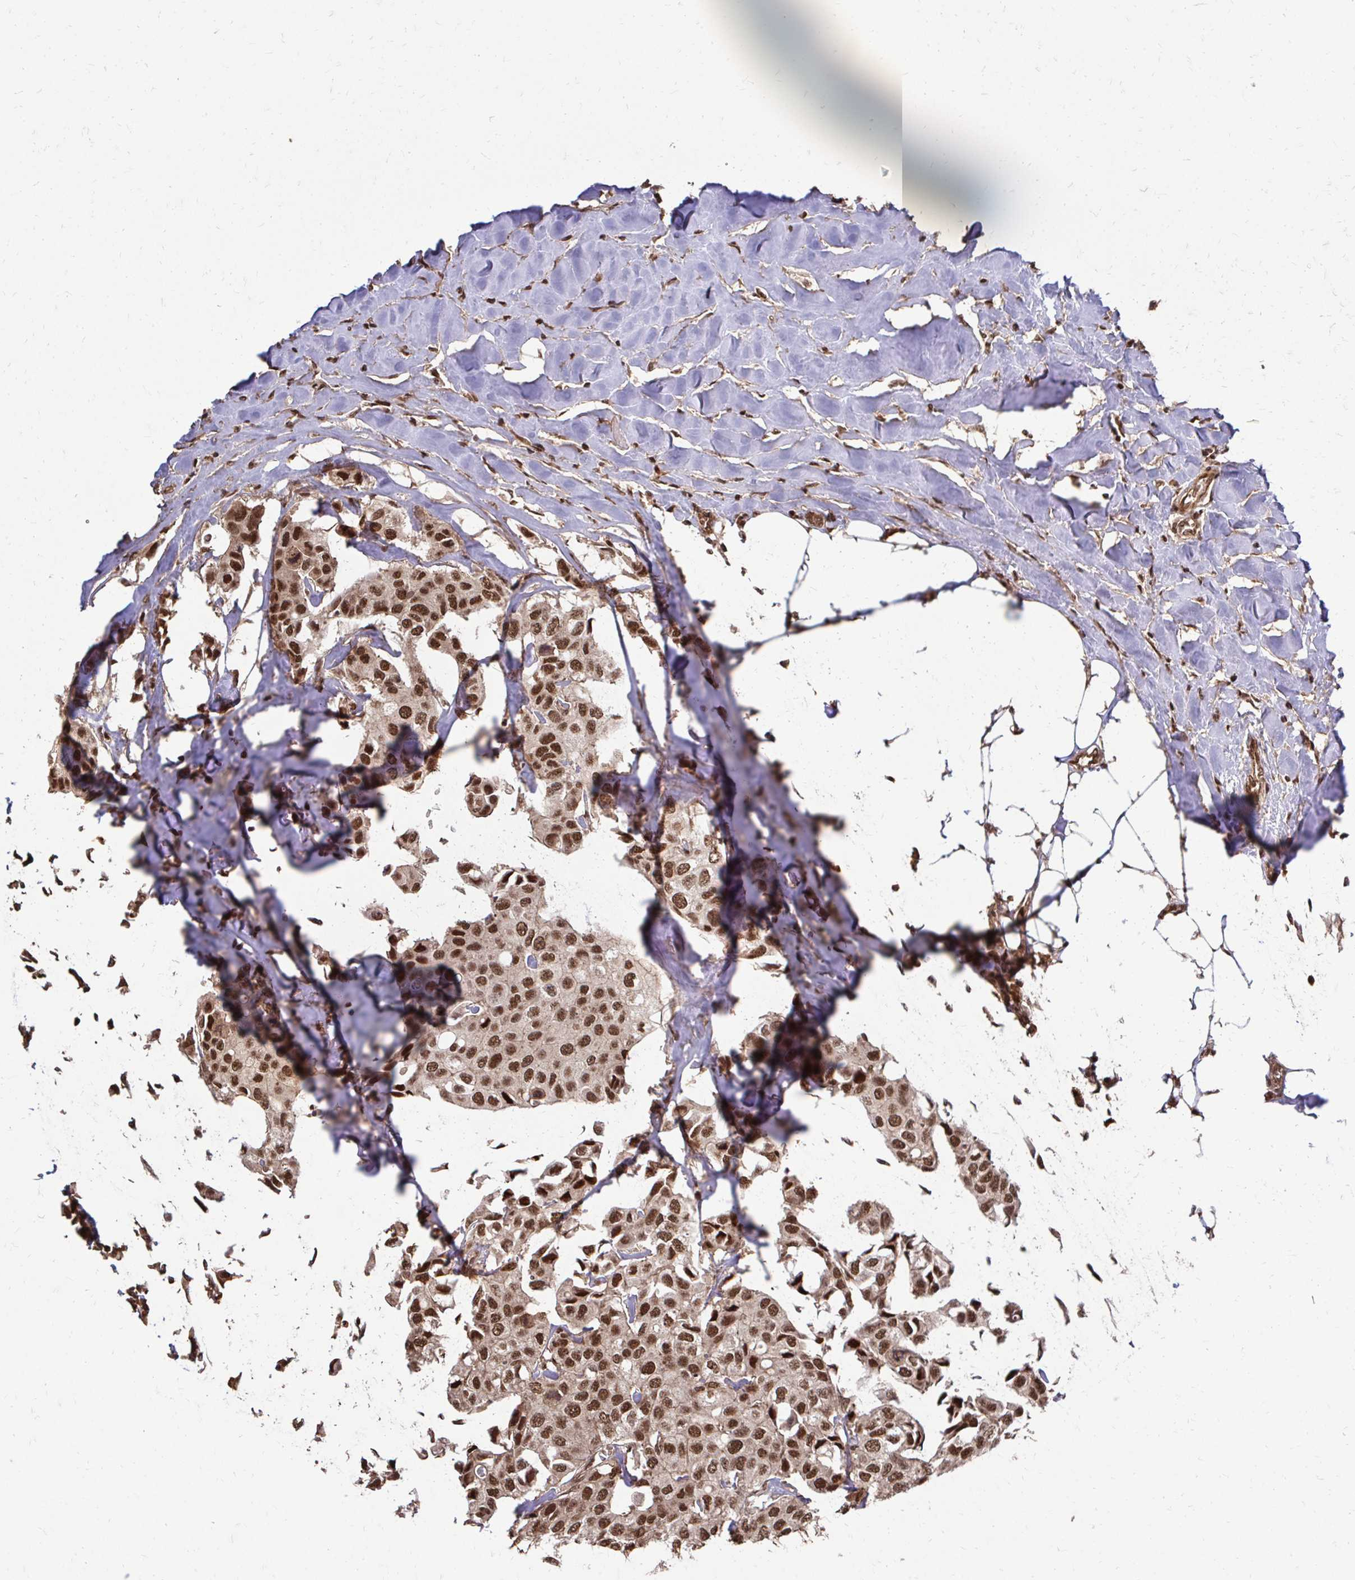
{"staining": {"intensity": "strong", "quantity": ">75%", "location": "nuclear"}, "tissue": "breast cancer", "cell_type": "Tumor cells", "image_type": "cancer", "snomed": [{"axis": "morphology", "description": "Duct carcinoma"}, {"axis": "topography", "description": "Breast"}], "caption": "Tumor cells demonstrate high levels of strong nuclear staining in about >75% of cells in breast cancer.", "gene": "SS18", "patient": {"sex": "female", "age": 80}}